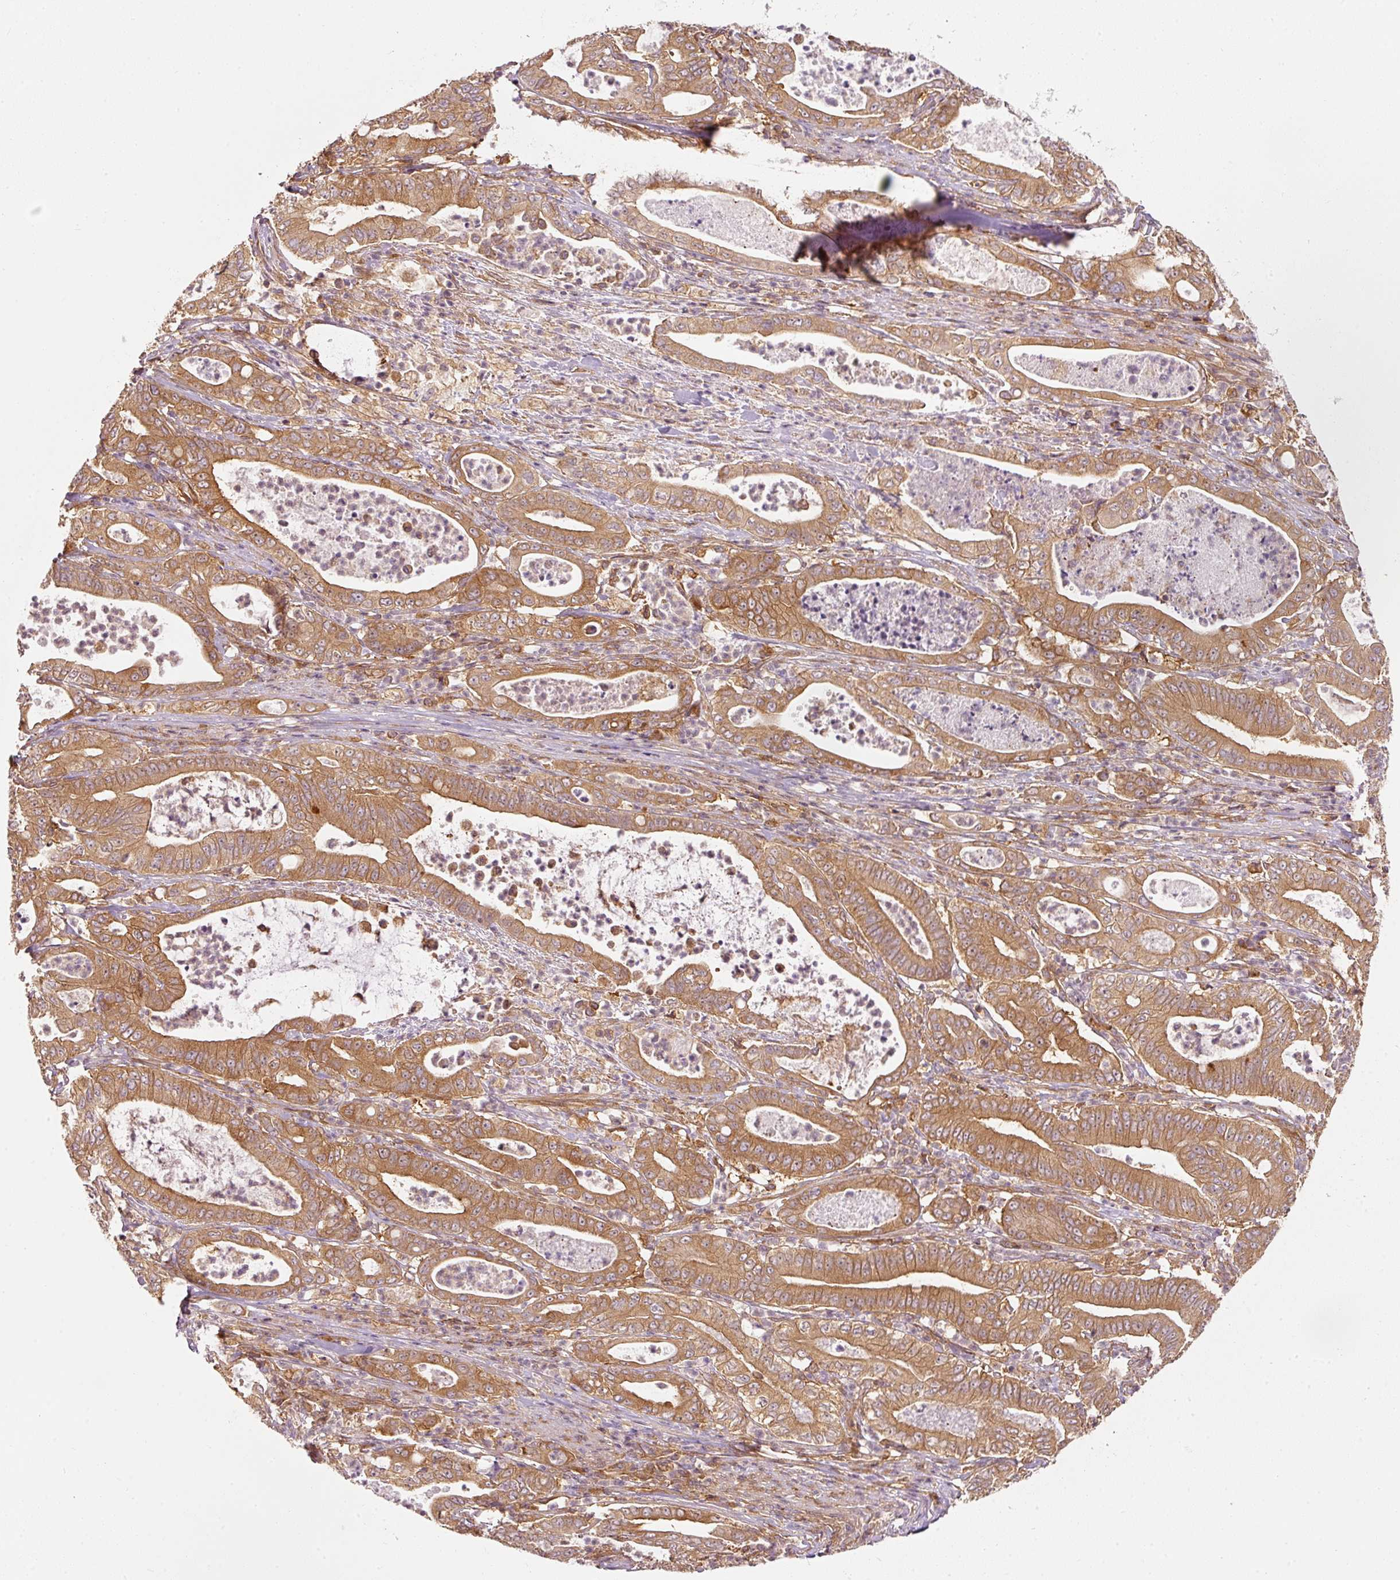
{"staining": {"intensity": "moderate", "quantity": ">75%", "location": "cytoplasmic/membranous"}, "tissue": "pancreatic cancer", "cell_type": "Tumor cells", "image_type": "cancer", "snomed": [{"axis": "morphology", "description": "Adenocarcinoma, NOS"}, {"axis": "topography", "description": "Pancreas"}], "caption": "Pancreatic cancer stained with DAB immunohistochemistry (IHC) reveals medium levels of moderate cytoplasmic/membranous staining in about >75% of tumor cells. (Stains: DAB in brown, nuclei in blue, Microscopy: brightfield microscopy at high magnification).", "gene": "EIF3B", "patient": {"sex": "male", "age": 71}}